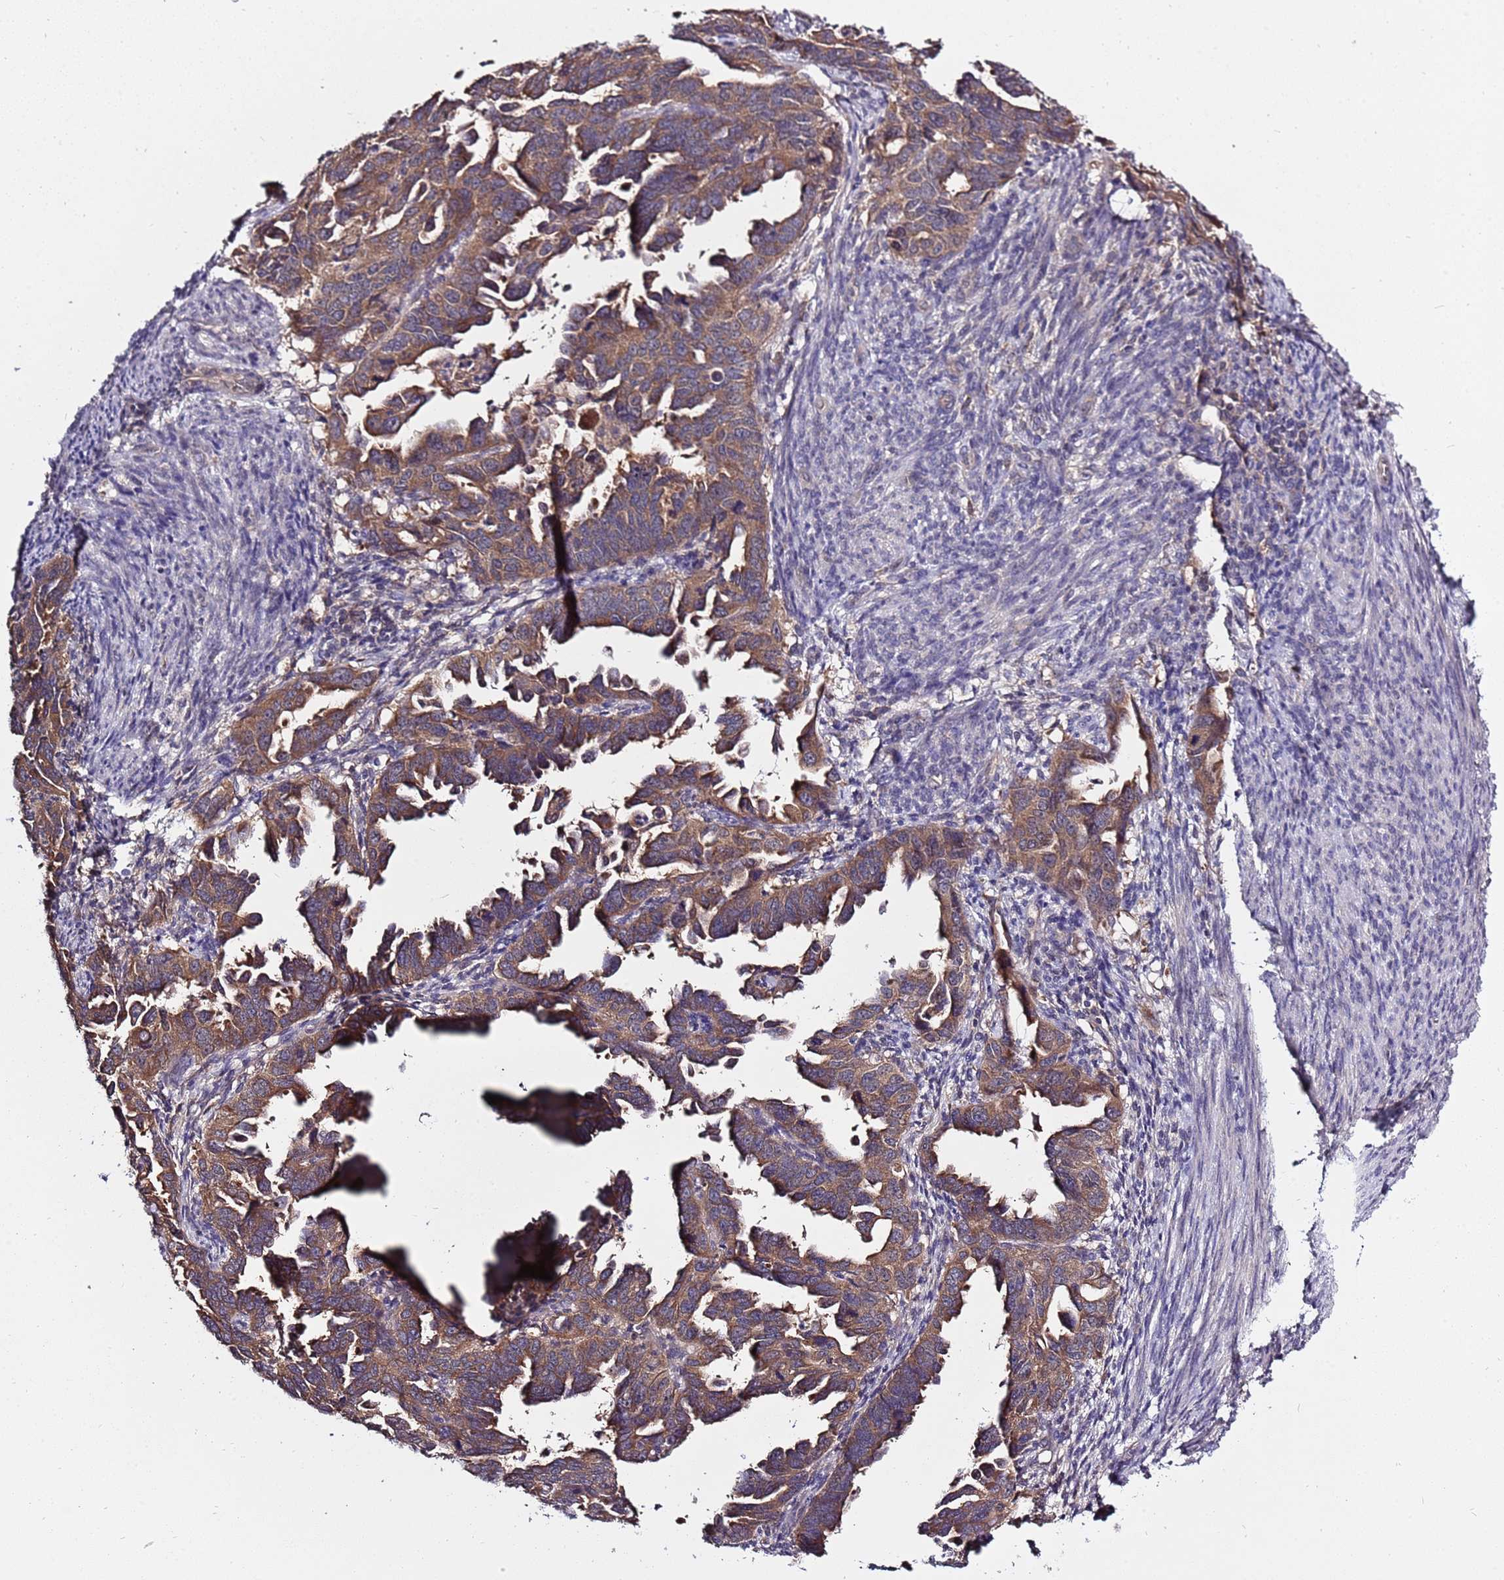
{"staining": {"intensity": "moderate", "quantity": ">75%", "location": "cytoplasmic/membranous"}, "tissue": "endometrial cancer", "cell_type": "Tumor cells", "image_type": "cancer", "snomed": [{"axis": "morphology", "description": "Adenocarcinoma, NOS"}, {"axis": "topography", "description": "Endometrium"}], "caption": "Immunohistochemical staining of adenocarcinoma (endometrial) reveals moderate cytoplasmic/membranous protein positivity in approximately >75% of tumor cells.", "gene": "USP32", "patient": {"sex": "female", "age": 65}}